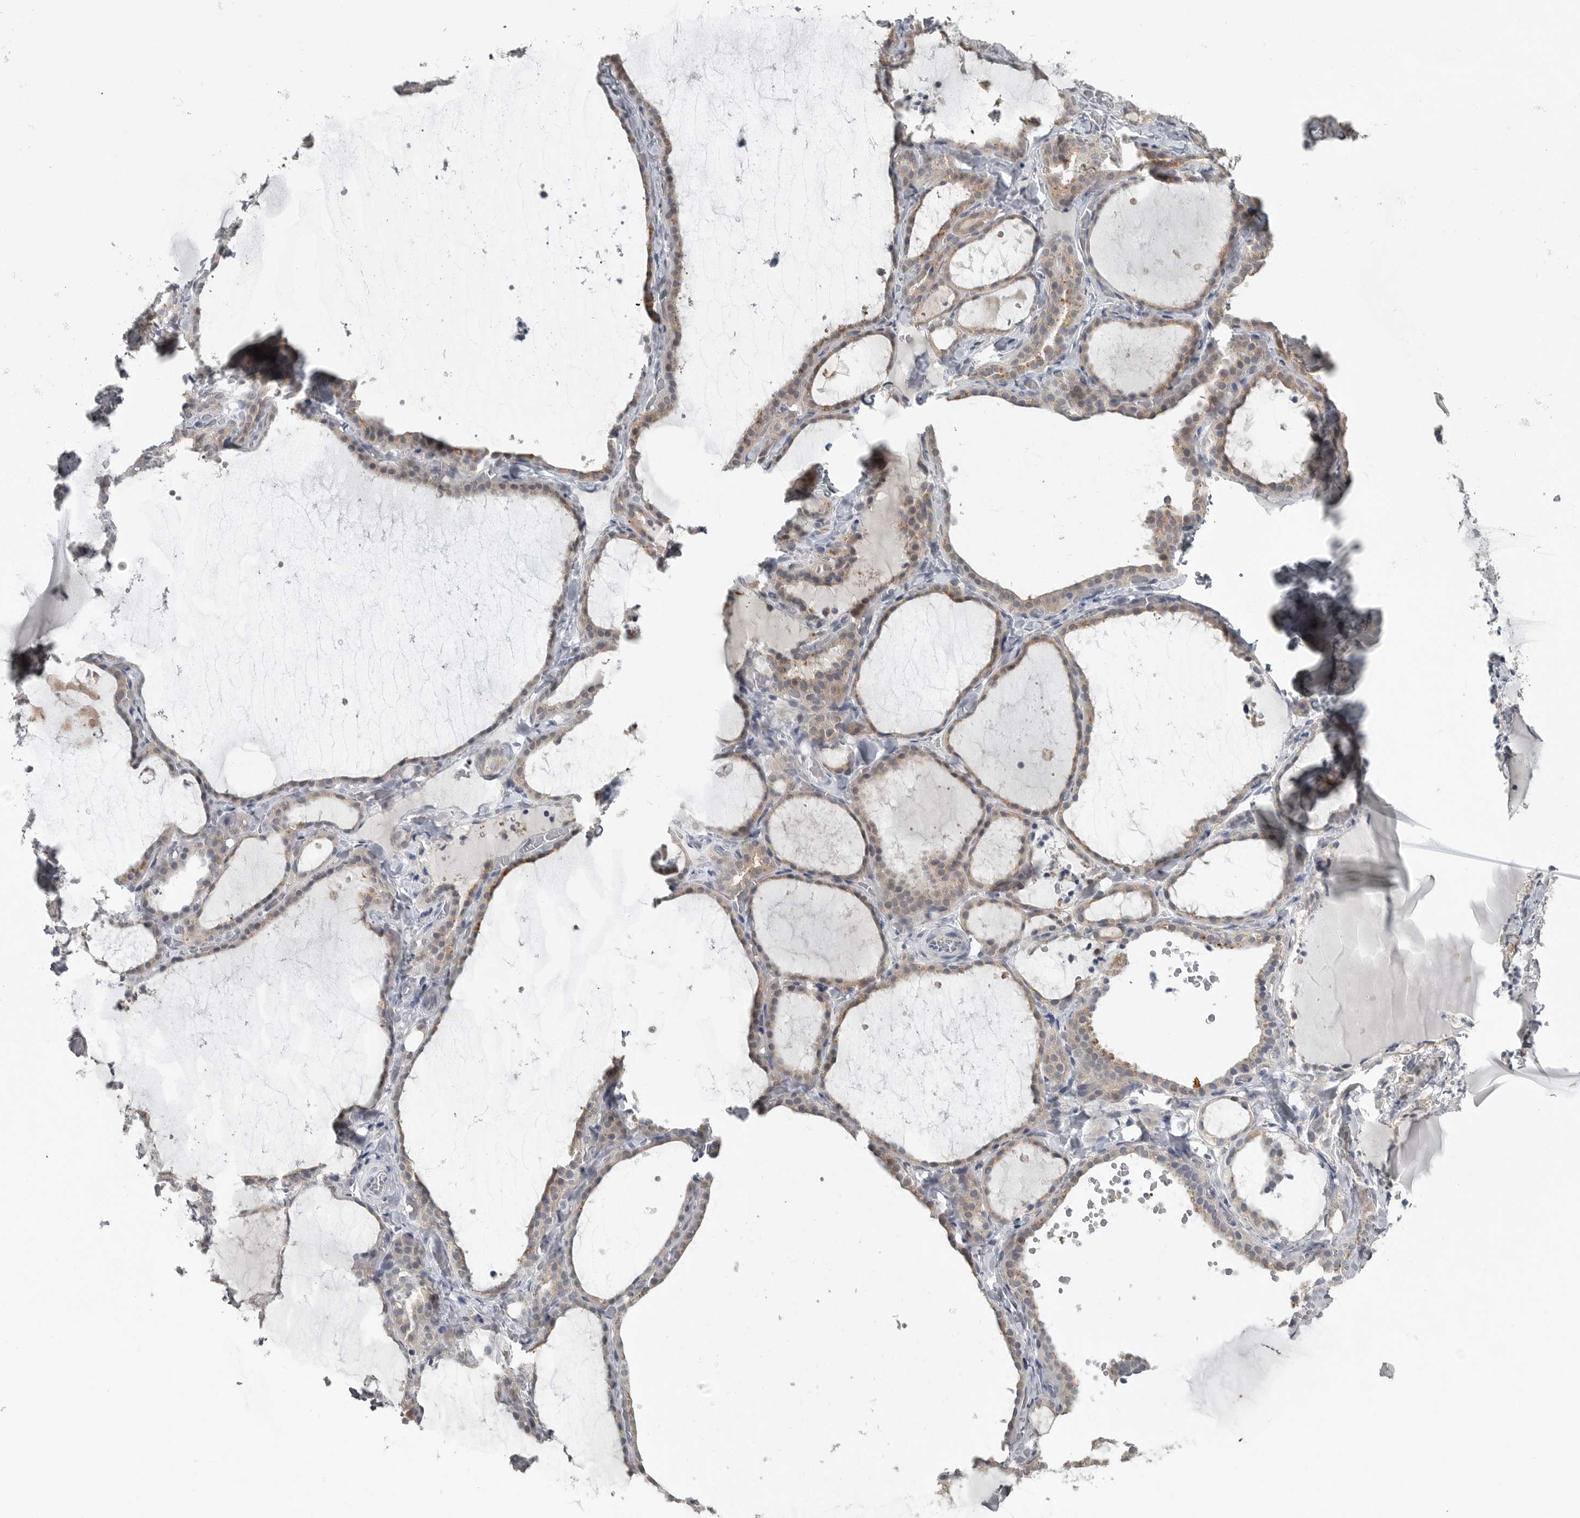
{"staining": {"intensity": "weak", "quantity": ">75%", "location": "cytoplasmic/membranous"}, "tissue": "thyroid gland", "cell_type": "Glandular cells", "image_type": "normal", "snomed": [{"axis": "morphology", "description": "Normal tissue, NOS"}, {"axis": "topography", "description": "Thyroid gland"}], "caption": "Thyroid gland stained for a protein (brown) displays weak cytoplasmic/membranous positive staining in approximately >75% of glandular cells.", "gene": "PHF13", "patient": {"sex": "female", "age": 22}}